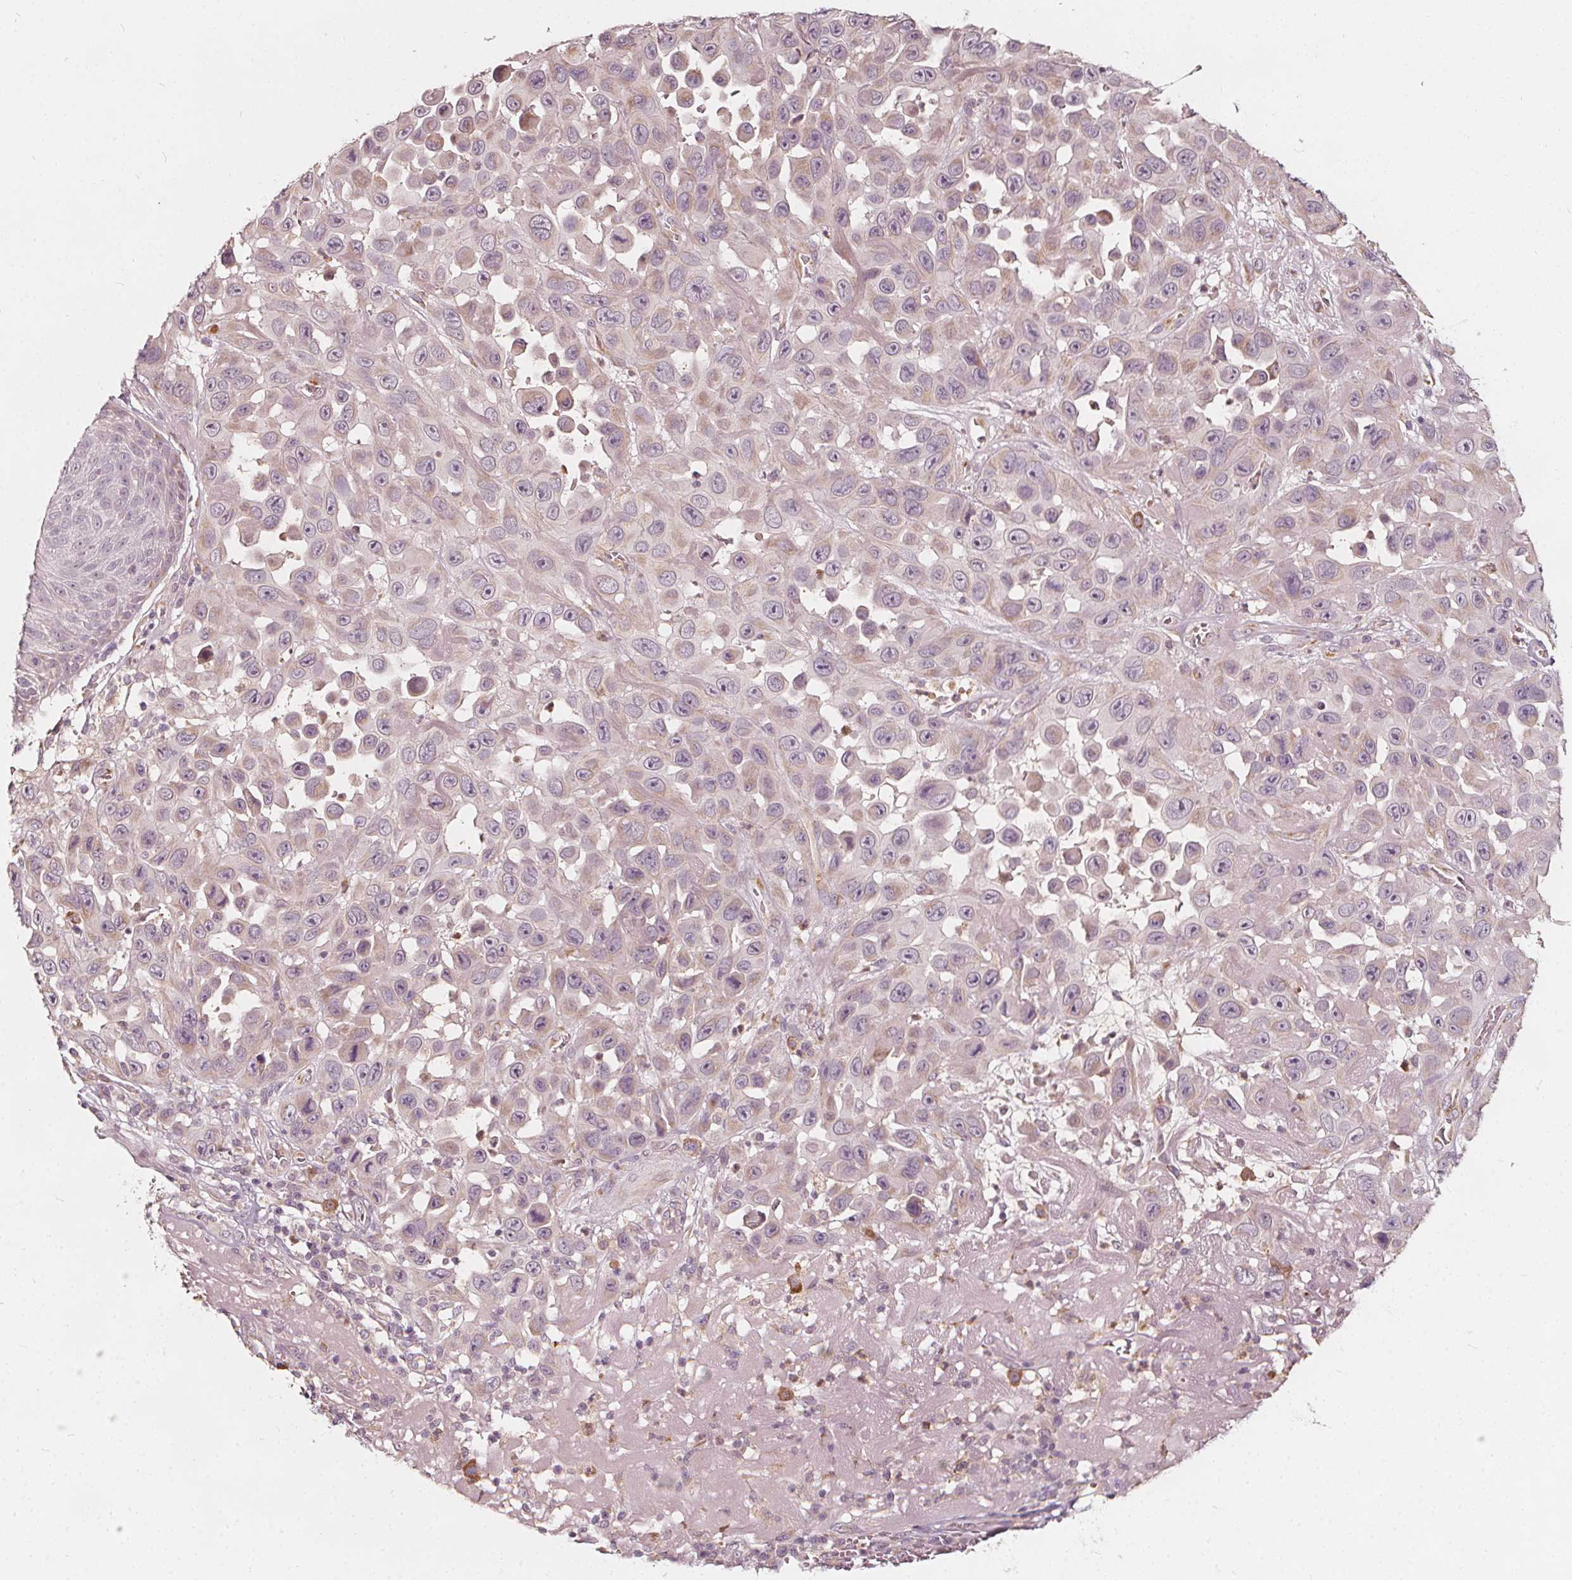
{"staining": {"intensity": "negative", "quantity": "none", "location": "none"}, "tissue": "skin cancer", "cell_type": "Tumor cells", "image_type": "cancer", "snomed": [{"axis": "morphology", "description": "Squamous cell carcinoma, NOS"}, {"axis": "topography", "description": "Skin"}], "caption": "IHC photomicrograph of human skin squamous cell carcinoma stained for a protein (brown), which reveals no positivity in tumor cells.", "gene": "NPC1L1", "patient": {"sex": "male", "age": 81}}